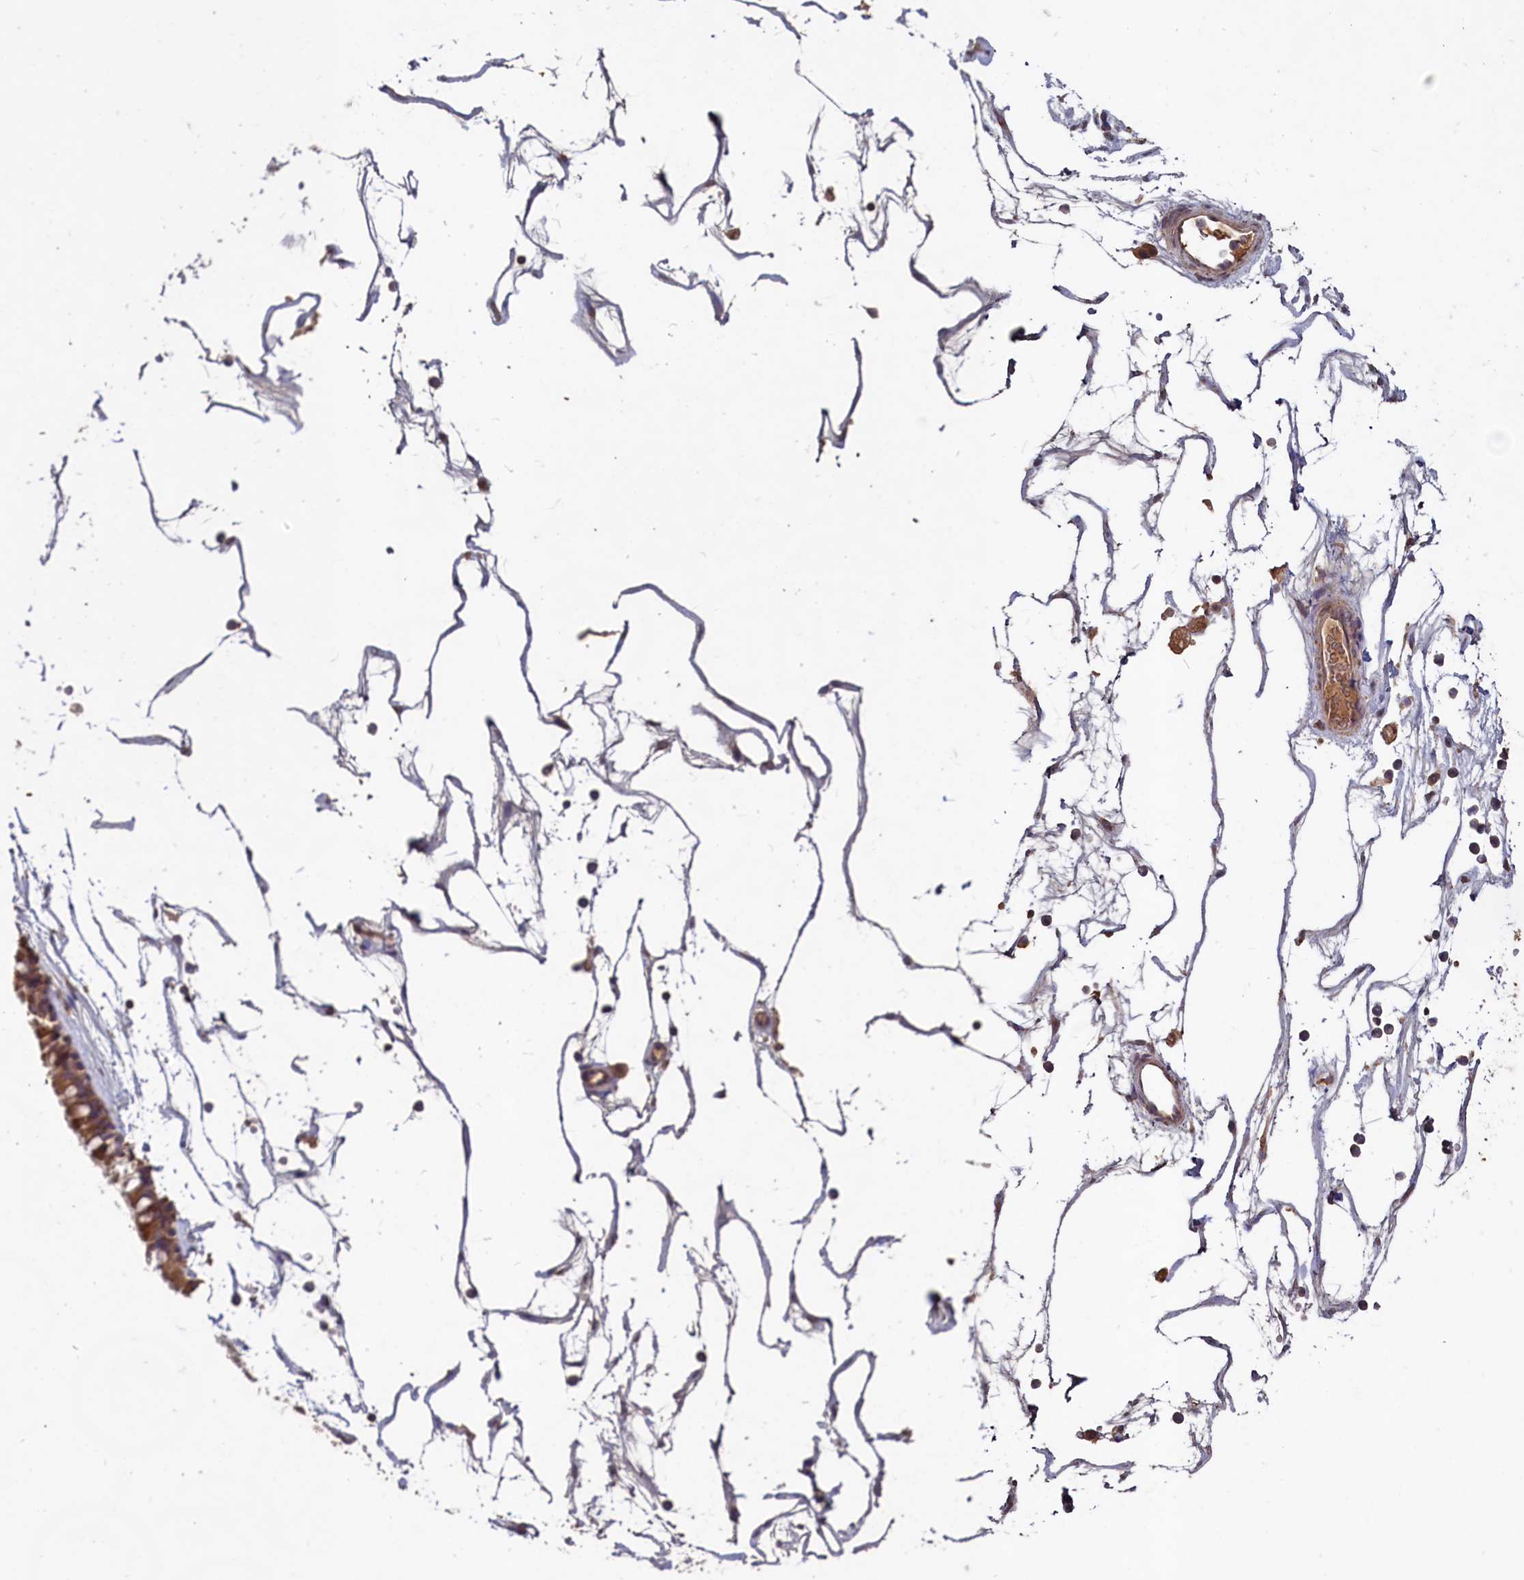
{"staining": {"intensity": "moderate", "quantity": ">75%", "location": "cytoplasmic/membranous"}, "tissue": "nasopharynx", "cell_type": "Respiratory epithelial cells", "image_type": "normal", "snomed": [{"axis": "morphology", "description": "Normal tissue, NOS"}, {"axis": "topography", "description": "Nasopharynx"}], "caption": "Protein expression analysis of normal human nasopharynx reveals moderate cytoplasmic/membranous staining in about >75% of respiratory epithelial cells. (IHC, brightfield microscopy, high magnification).", "gene": "FUNDC1", "patient": {"sex": "male", "age": 64}}